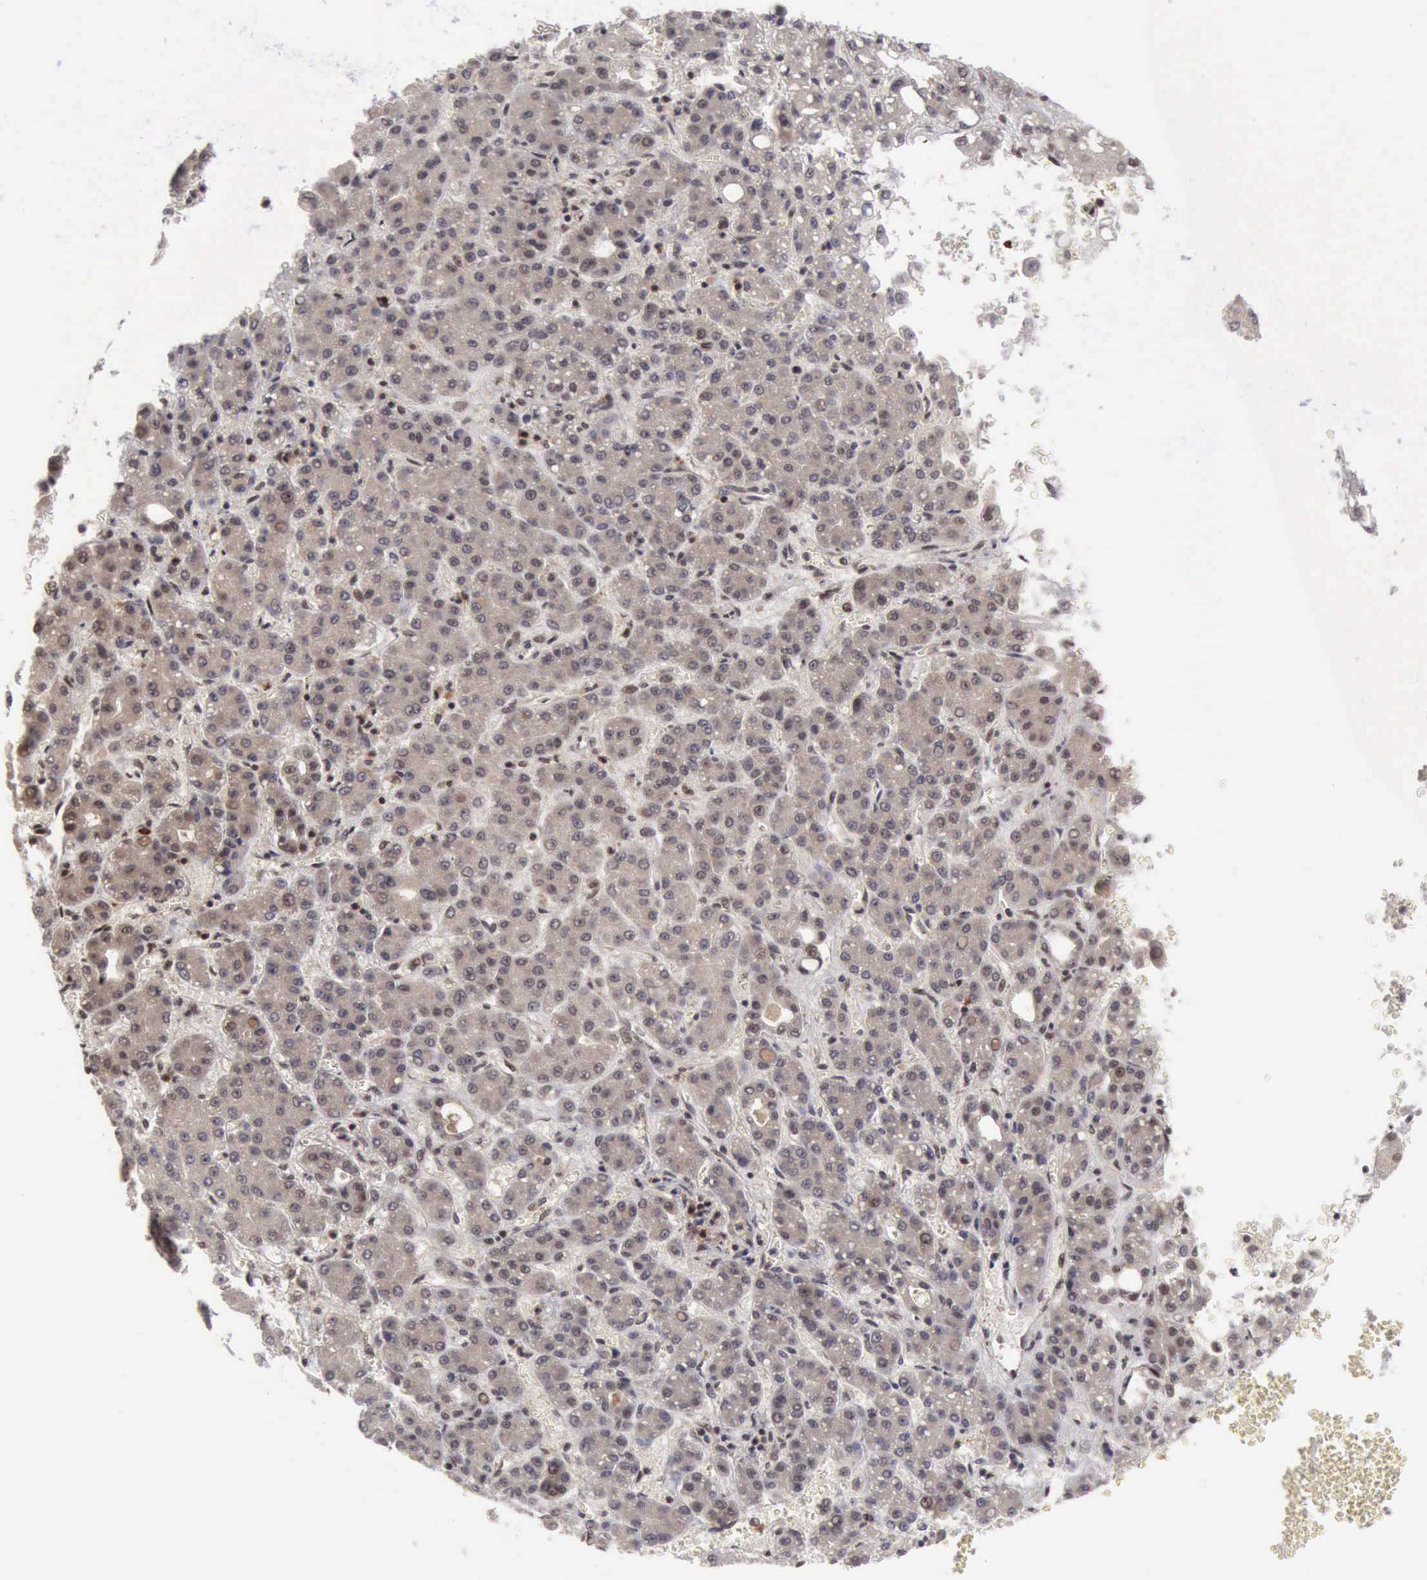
{"staining": {"intensity": "weak", "quantity": ">75%", "location": "cytoplasmic/membranous"}, "tissue": "liver cancer", "cell_type": "Tumor cells", "image_type": "cancer", "snomed": [{"axis": "morphology", "description": "Carcinoma, Hepatocellular, NOS"}, {"axis": "topography", "description": "Liver"}], "caption": "The photomicrograph reveals staining of liver cancer, revealing weak cytoplasmic/membranous protein staining (brown color) within tumor cells.", "gene": "CDKN2A", "patient": {"sex": "male", "age": 69}}